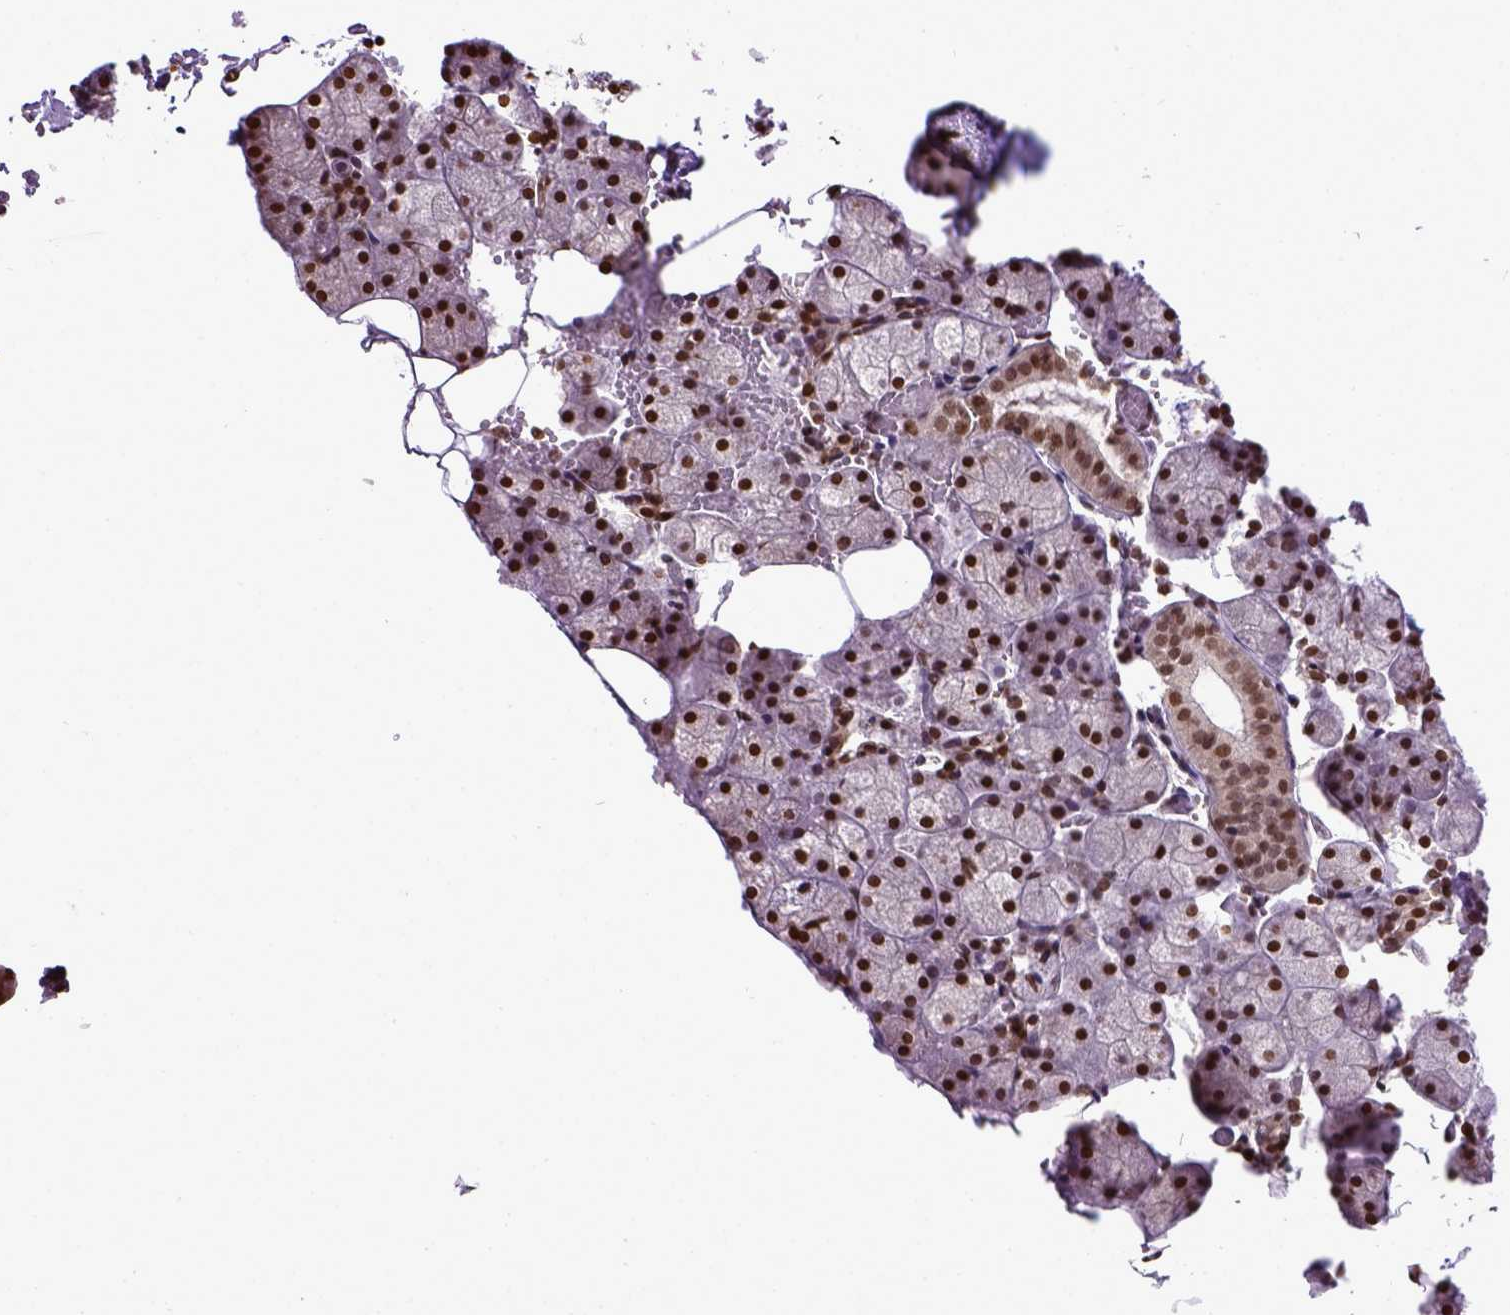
{"staining": {"intensity": "strong", "quantity": ">75%", "location": "nuclear"}, "tissue": "salivary gland", "cell_type": "Glandular cells", "image_type": "normal", "snomed": [{"axis": "morphology", "description": "Normal tissue, NOS"}, {"axis": "topography", "description": "Salivary gland"}], "caption": "Strong nuclear positivity for a protein is appreciated in approximately >75% of glandular cells of unremarkable salivary gland using immunohistochemistry.", "gene": "ZNF75D", "patient": {"sex": "male", "age": 38}}